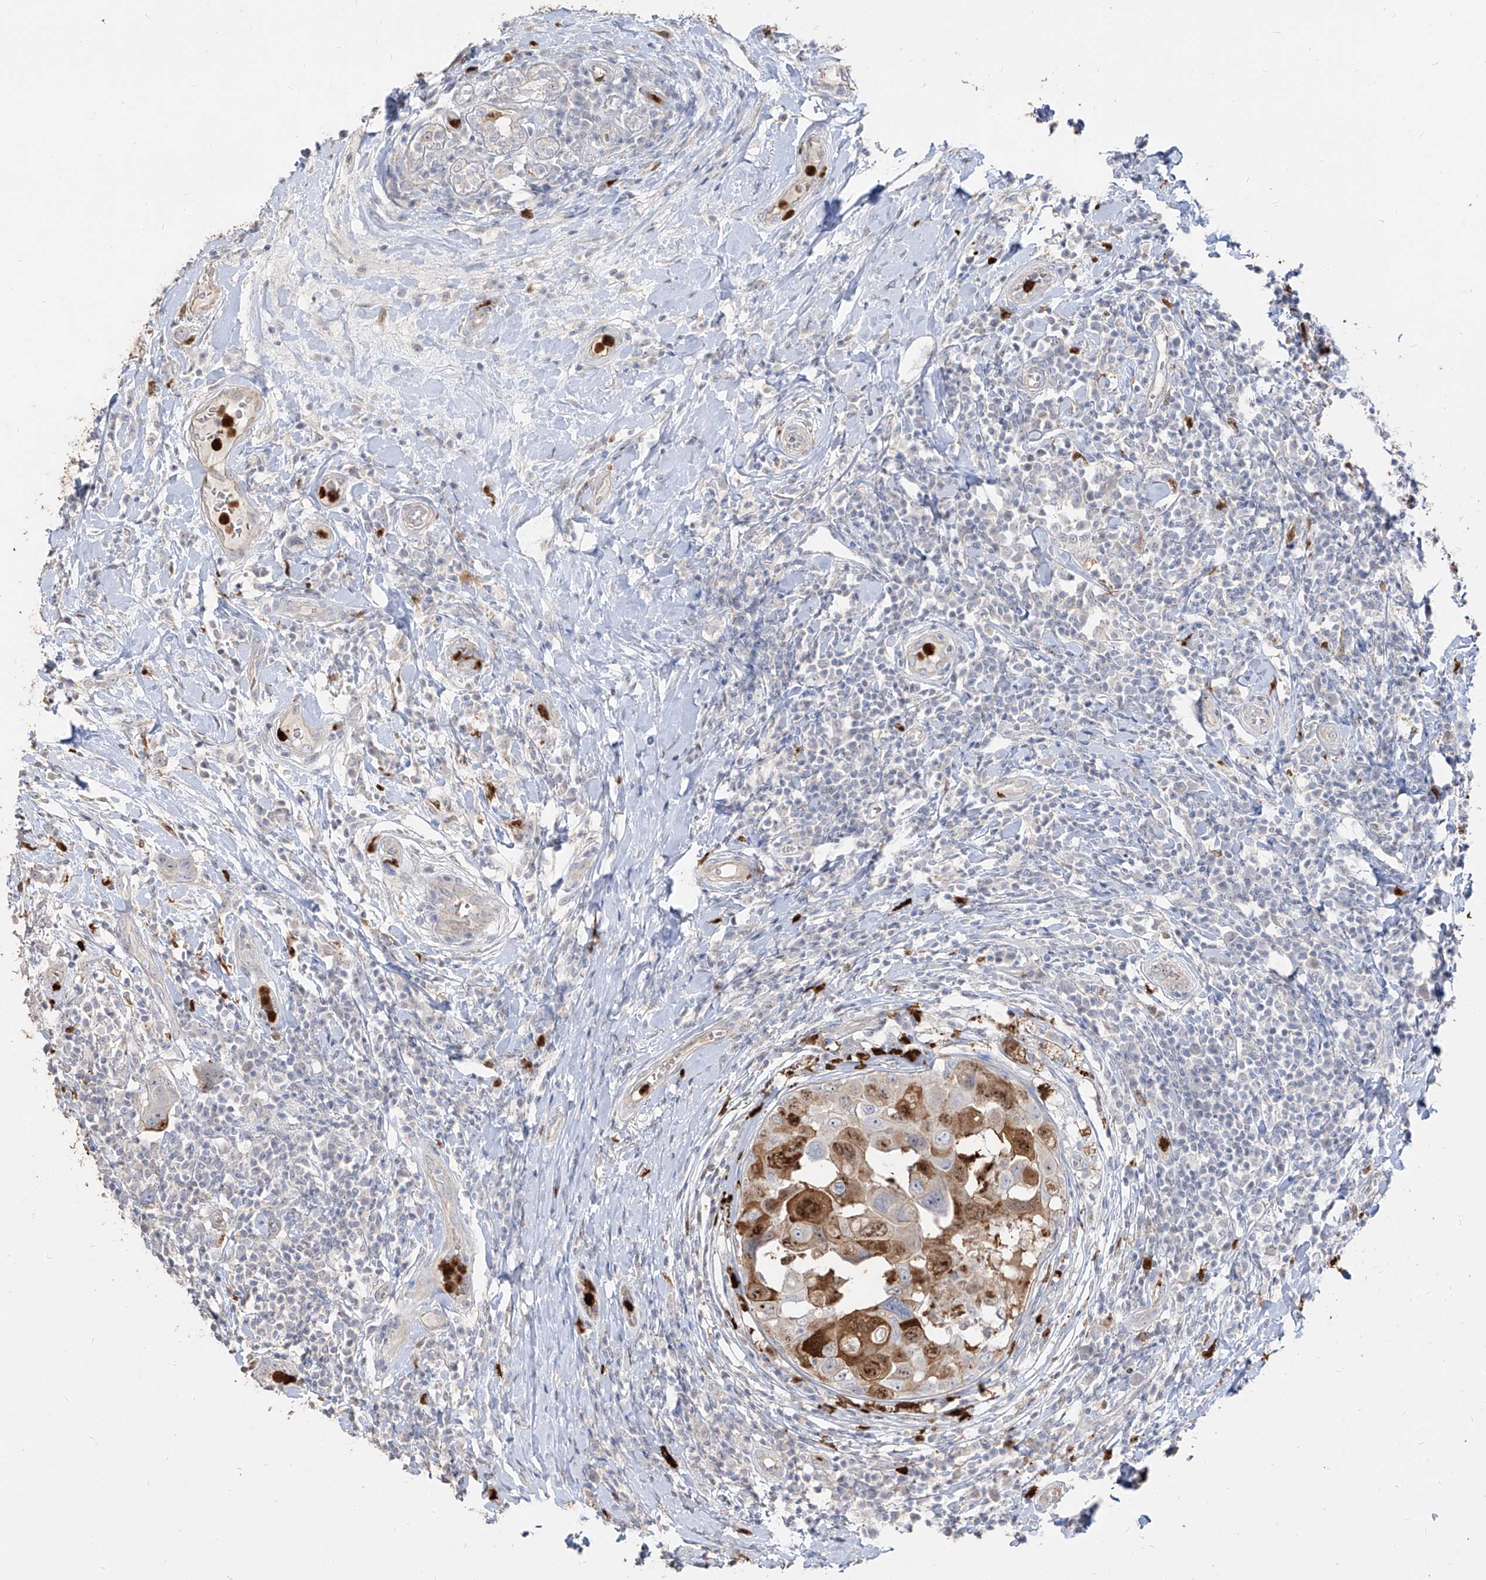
{"staining": {"intensity": "moderate", "quantity": "<25%", "location": "cytoplasmic/membranous,nuclear"}, "tissue": "breast cancer", "cell_type": "Tumor cells", "image_type": "cancer", "snomed": [{"axis": "morphology", "description": "Duct carcinoma"}, {"axis": "topography", "description": "Breast"}], "caption": "Breast cancer (invasive ductal carcinoma) was stained to show a protein in brown. There is low levels of moderate cytoplasmic/membranous and nuclear positivity in about <25% of tumor cells.", "gene": "ZNF227", "patient": {"sex": "female", "age": 27}}